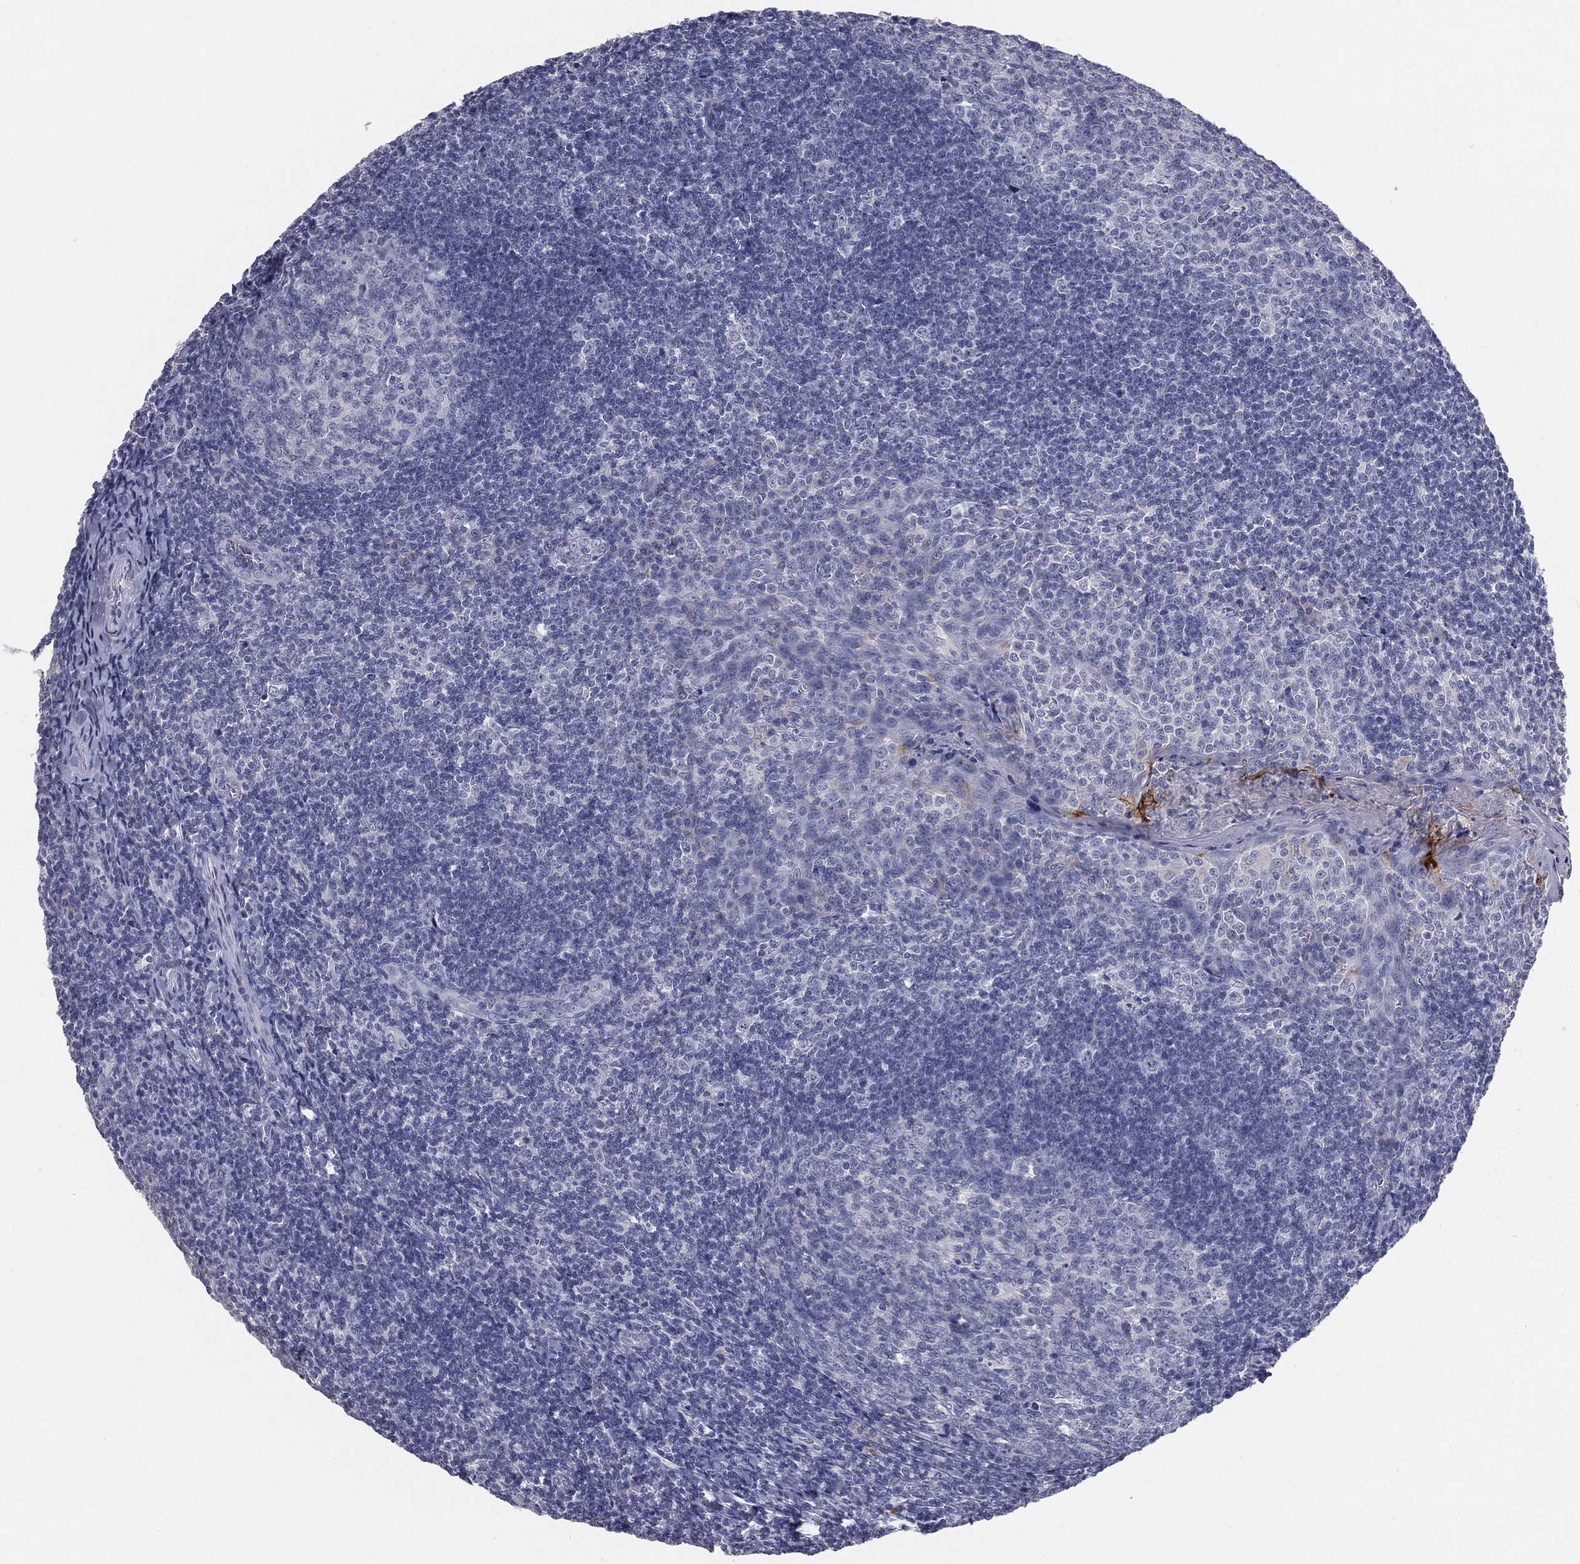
{"staining": {"intensity": "negative", "quantity": "none", "location": "none"}, "tissue": "tonsil", "cell_type": "Germinal center cells", "image_type": "normal", "snomed": [{"axis": "morphology", "description": "Normal tissue, NOS"}, {"axis": "topography", "description": "Tonsil"}], "caption": "An IHC photomicrograph of normal tonsil is shown. There is no staining in germinal center cells of tonsil.", "gene": "MUC1", "patient": {"sex": "male", "age": 20}}